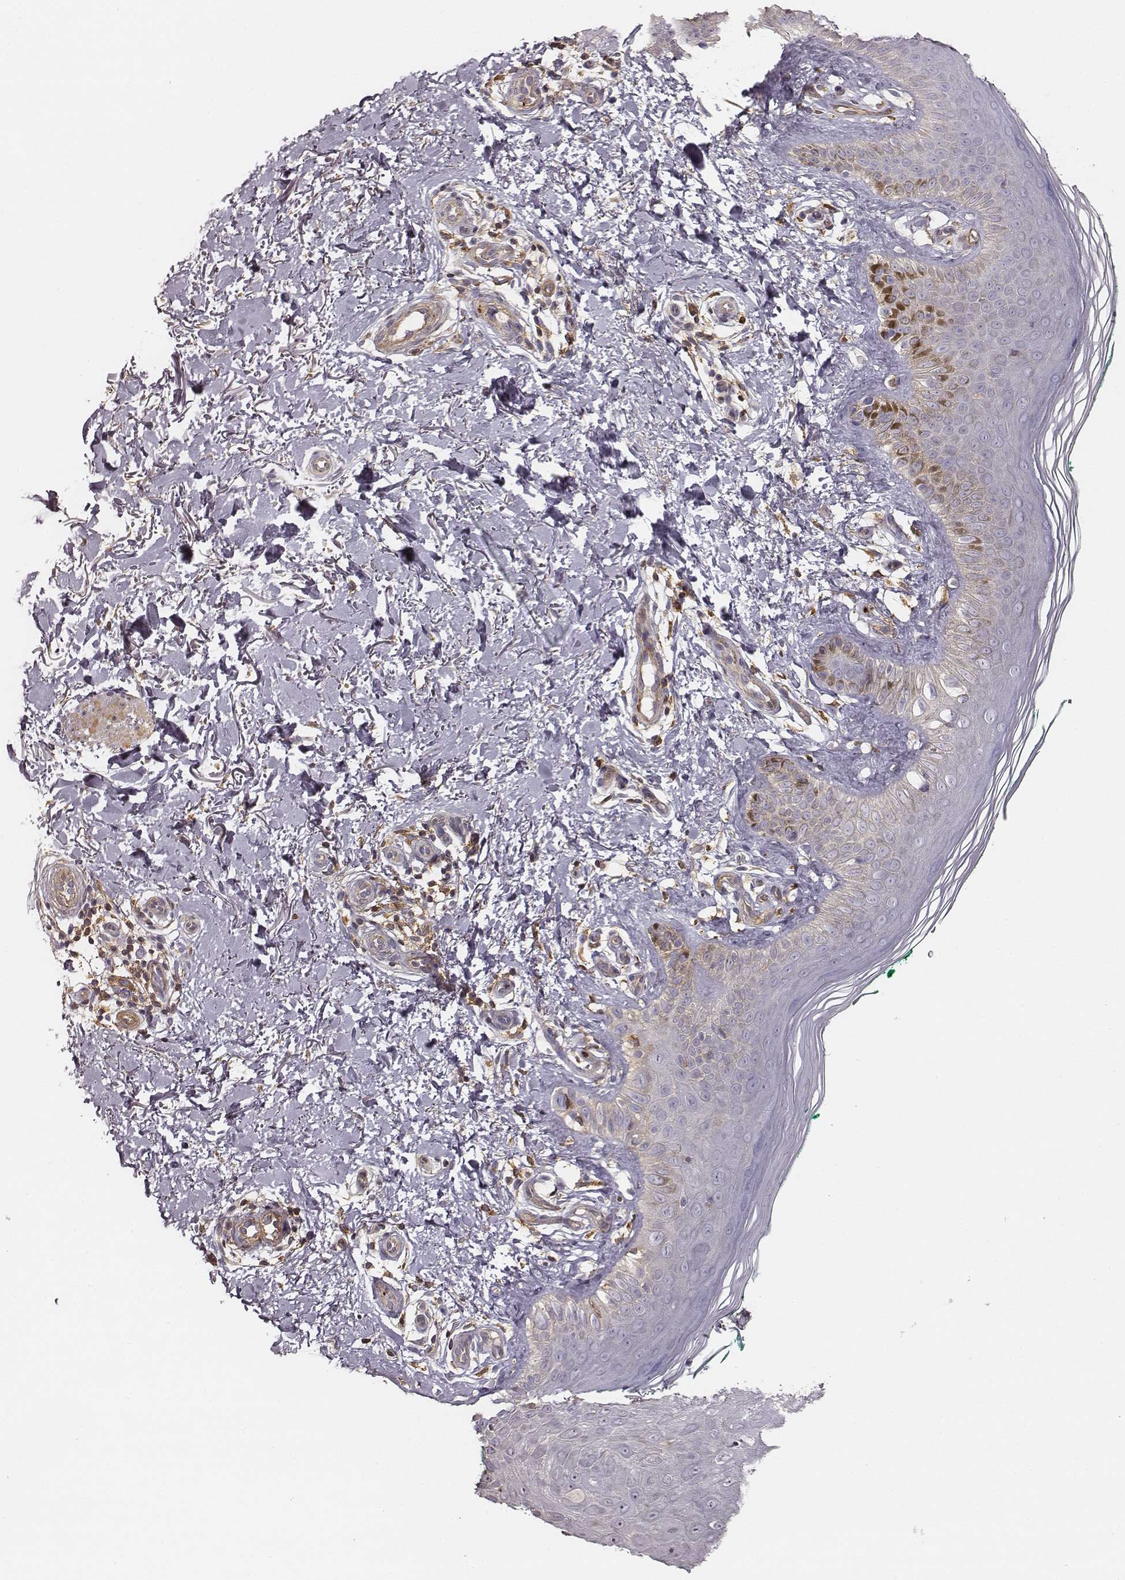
{"staining": {"intensity": "negative", "quantity": "none", "location": "none"}, "tissue": "skin", "cell_type": "Fibroblasts", "image_type": "normal", "snomed": [{"axis": "morphology", "description": "Normal tissue, NOS"}, {"axis": "morphology", "description": "Inflammation, NOS"}, {"axis": "morphology", "description": "Fibrosis, NOS"}, {"axis": "topography", "description": "Skin"}], "caption": "IHC of normal human skin reveals no staining in fibroblasts. (Brightfield microscopy of DAB immunohistochemistry (IHC) at high magnification).", "gene": "ZYX", "patient": {"sex": "male", "age": 71}}